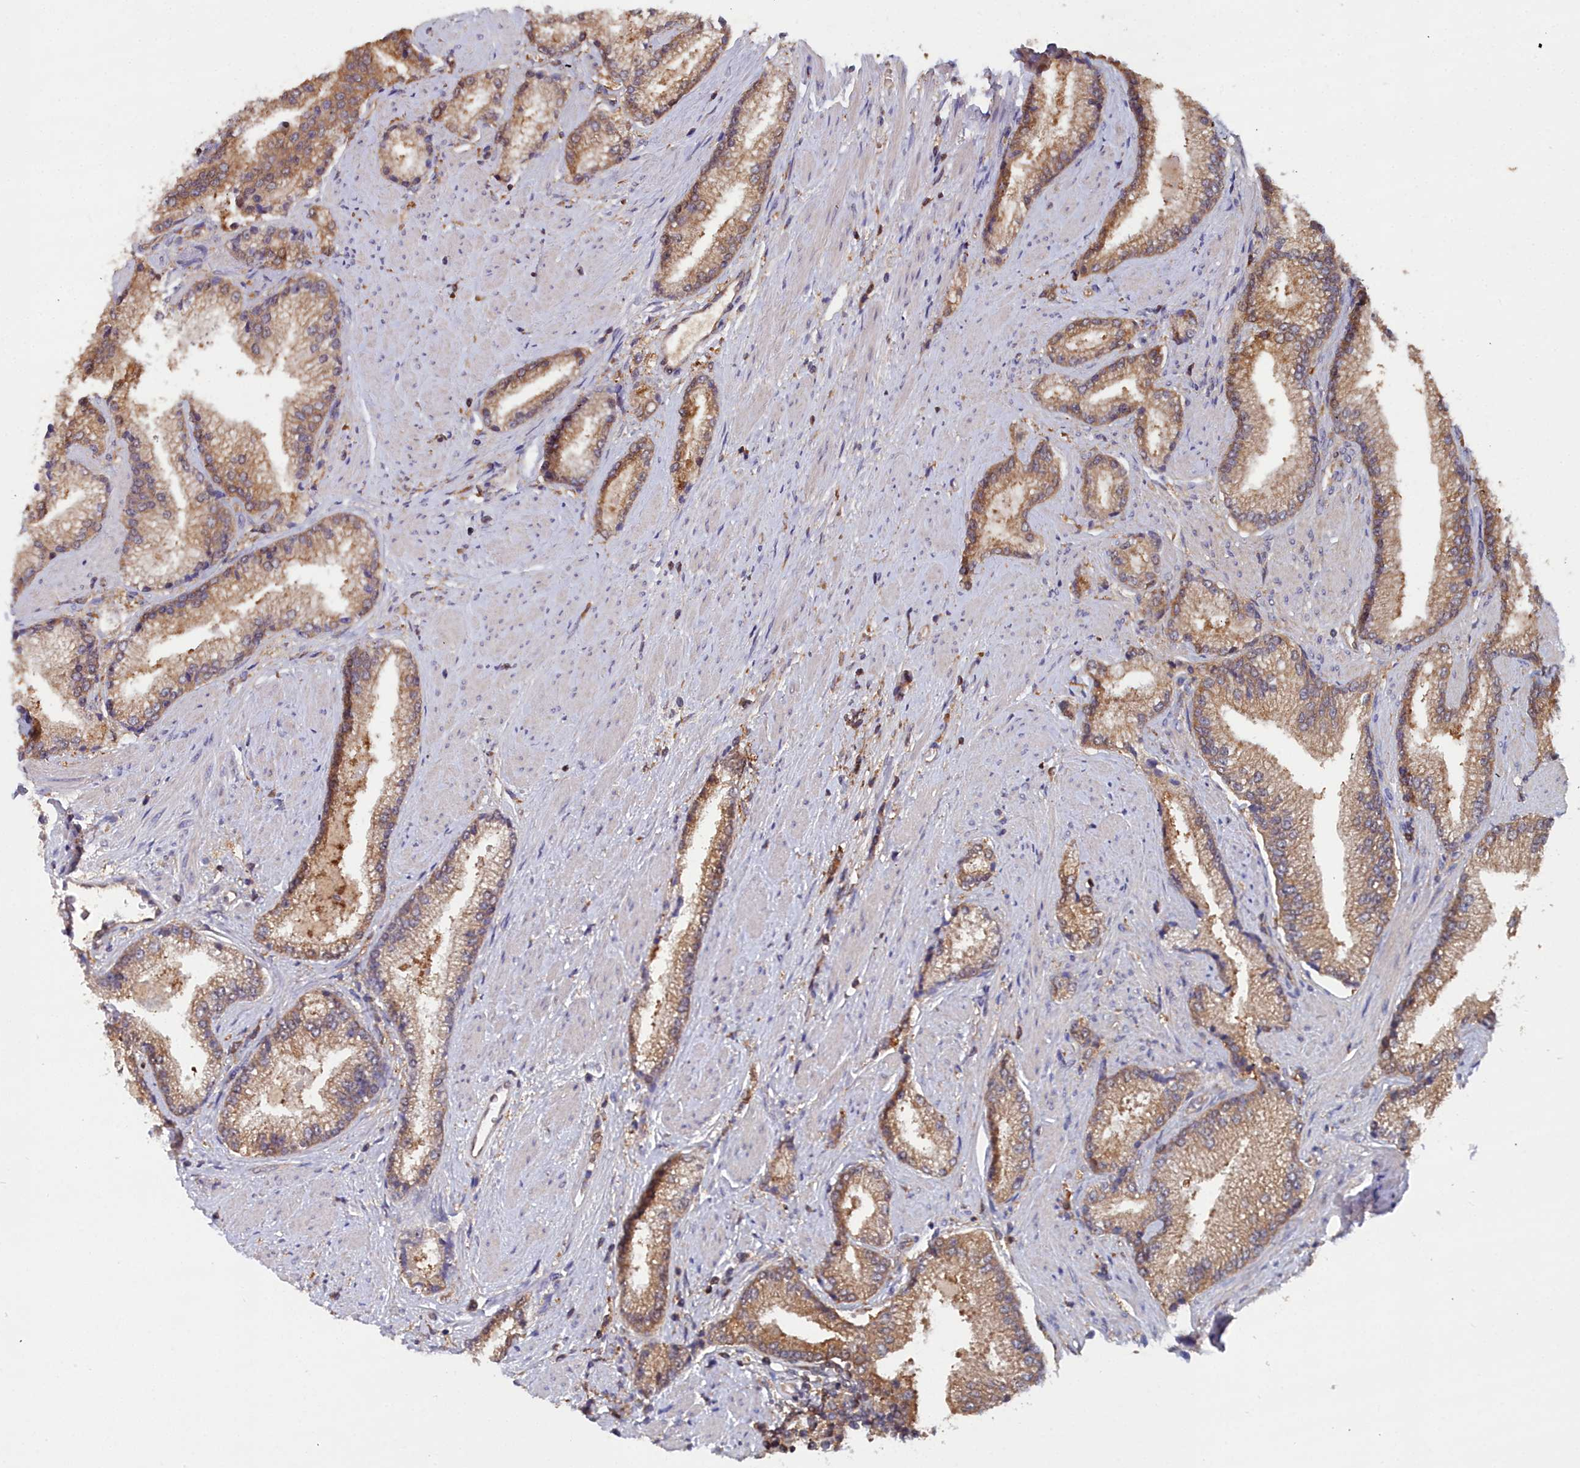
{"staining": {"intensity": "moderate", "quantity": ">75%", "location": "cytoplasmic/membranous"}, "tissue": "prostate cancer", "cell_type": "Tumor cells", "image_type": "cancer", "snomed": [{"axis": "morphology", "description": "Adenocarcinoma, High grade"}, {"axis": "topography", "description": "Prostate"}], "caption": "The histopathology image demonstrates immunohistochemical staining of prostate adenocarcinoma (high-grade). There is moderate cytoplasmic/membranous staining is seen in approximately >75% of tumor cells.", "gene": "GFRA2", "patient": {"sex": "male", "age": 67}}